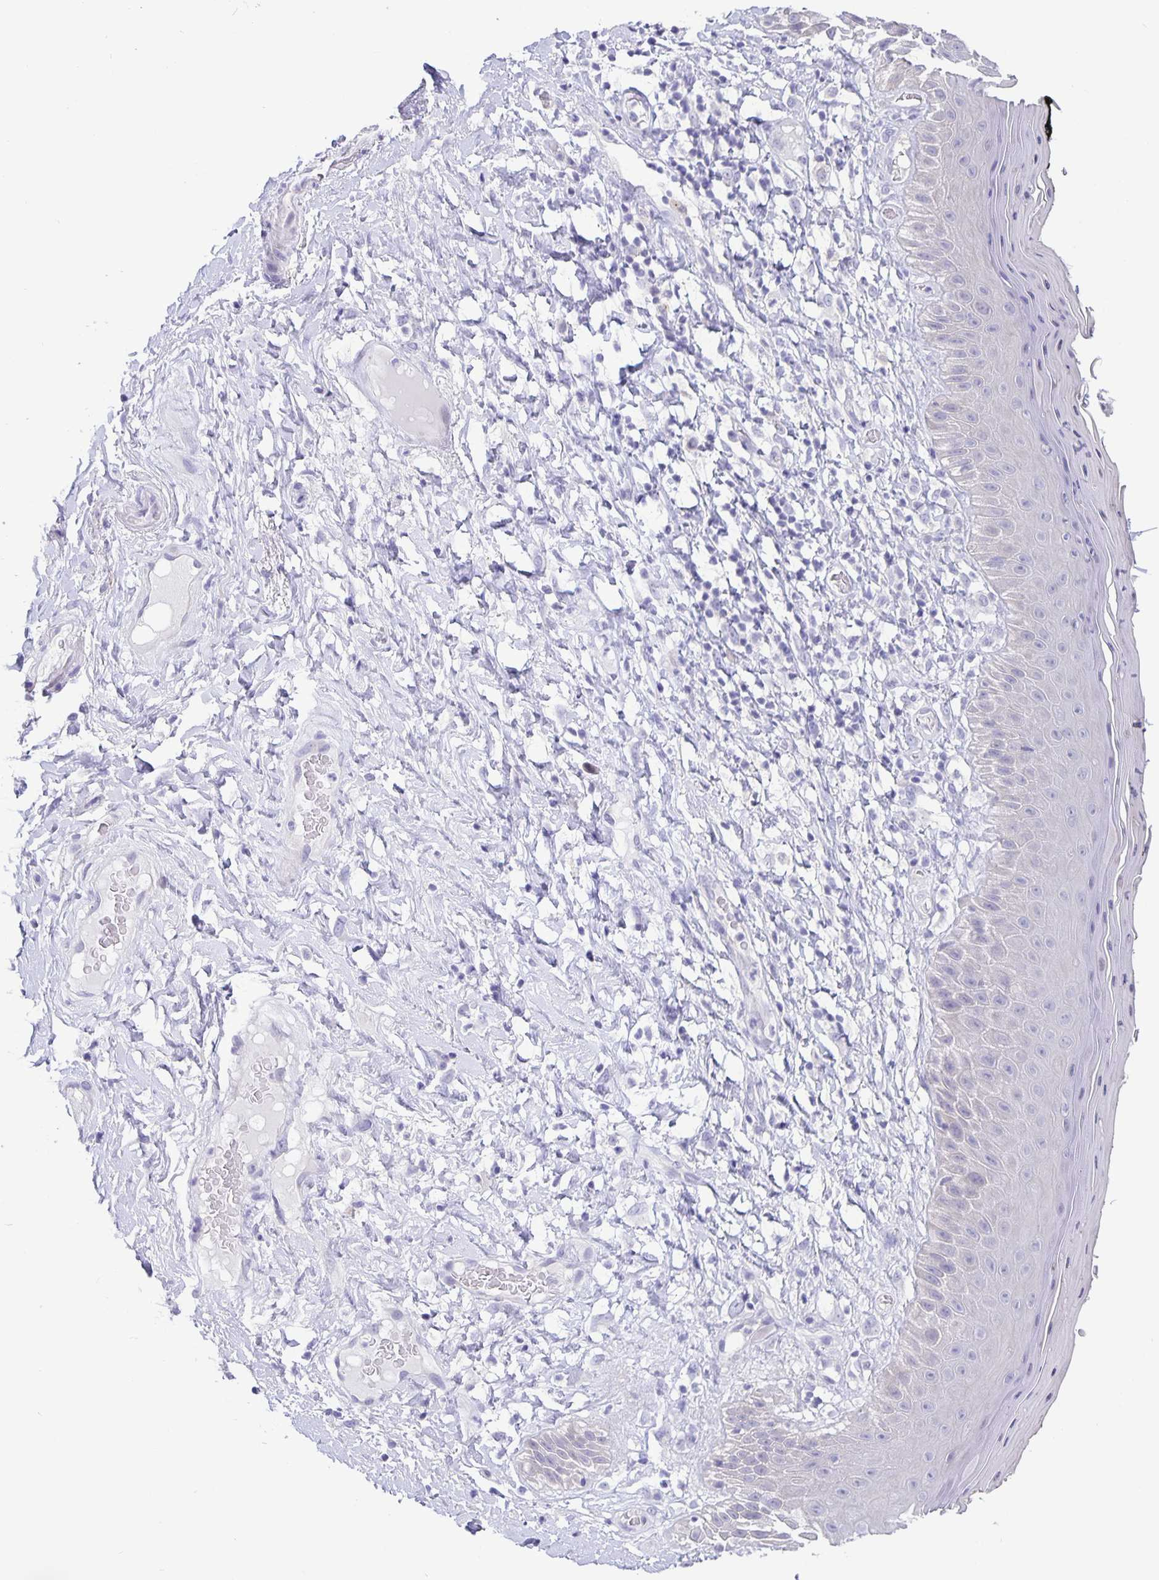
{"staining": {"intensity": "negative", "quantity": "none", "location": "none"}, "tissue": "skin", "cell_type": "Epidermal cells", "image_type": "normal", "snomed": [{"axis": "morphology", "description": "Normal tissue, NOS"}, {"axis": "topography", "description": "Anal"}], "caption": "Immunohistochemistry (IHC) photomicrograph of benign human skin stained for a protein (brown), which exhibits no staining in epidermal cells. Nuclei are stained in blue.", "gene": "ERMN", "patient": {"sex": "male", "age": 78}}